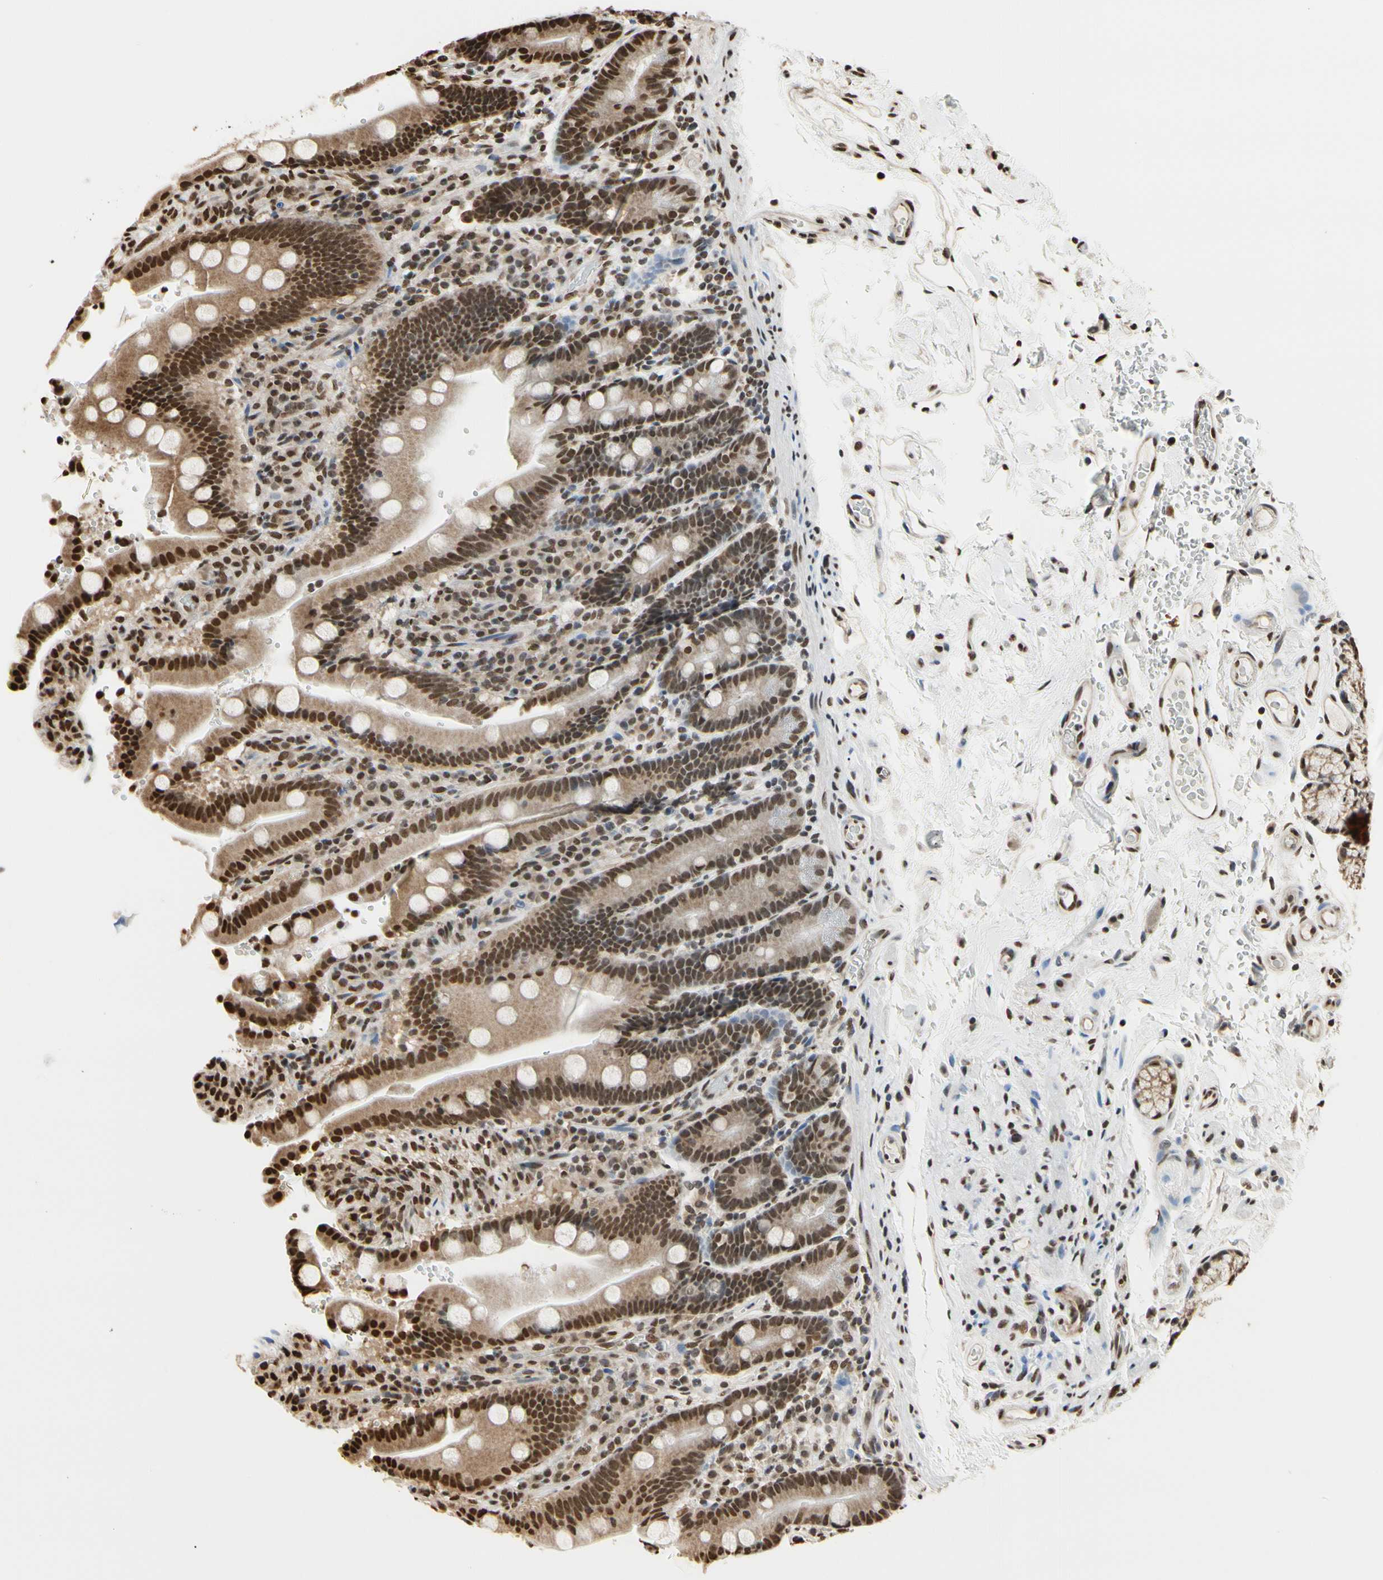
{"staining": {"intensity": "strong", "quantity": ">75%", "location": "cytoplasmic/membranous,nuclear"}, "tissue": "duodenum", "cell_type": "Glandular cells", "image_type": "normal", "snomed": [{"axis": "morphology", "description": "Normal tissue, NOS"}, {"axis": "topography", "description": "Small intestine, NOS"}], "caption": "Duodenum stained with a brown dye demonstrates strong cytoplasmic/membranous,nuclear positive positivity in about >75% of glandular cells.", "gene": "HNRNPK", "patient": {"sex": "female", "age": 71}}